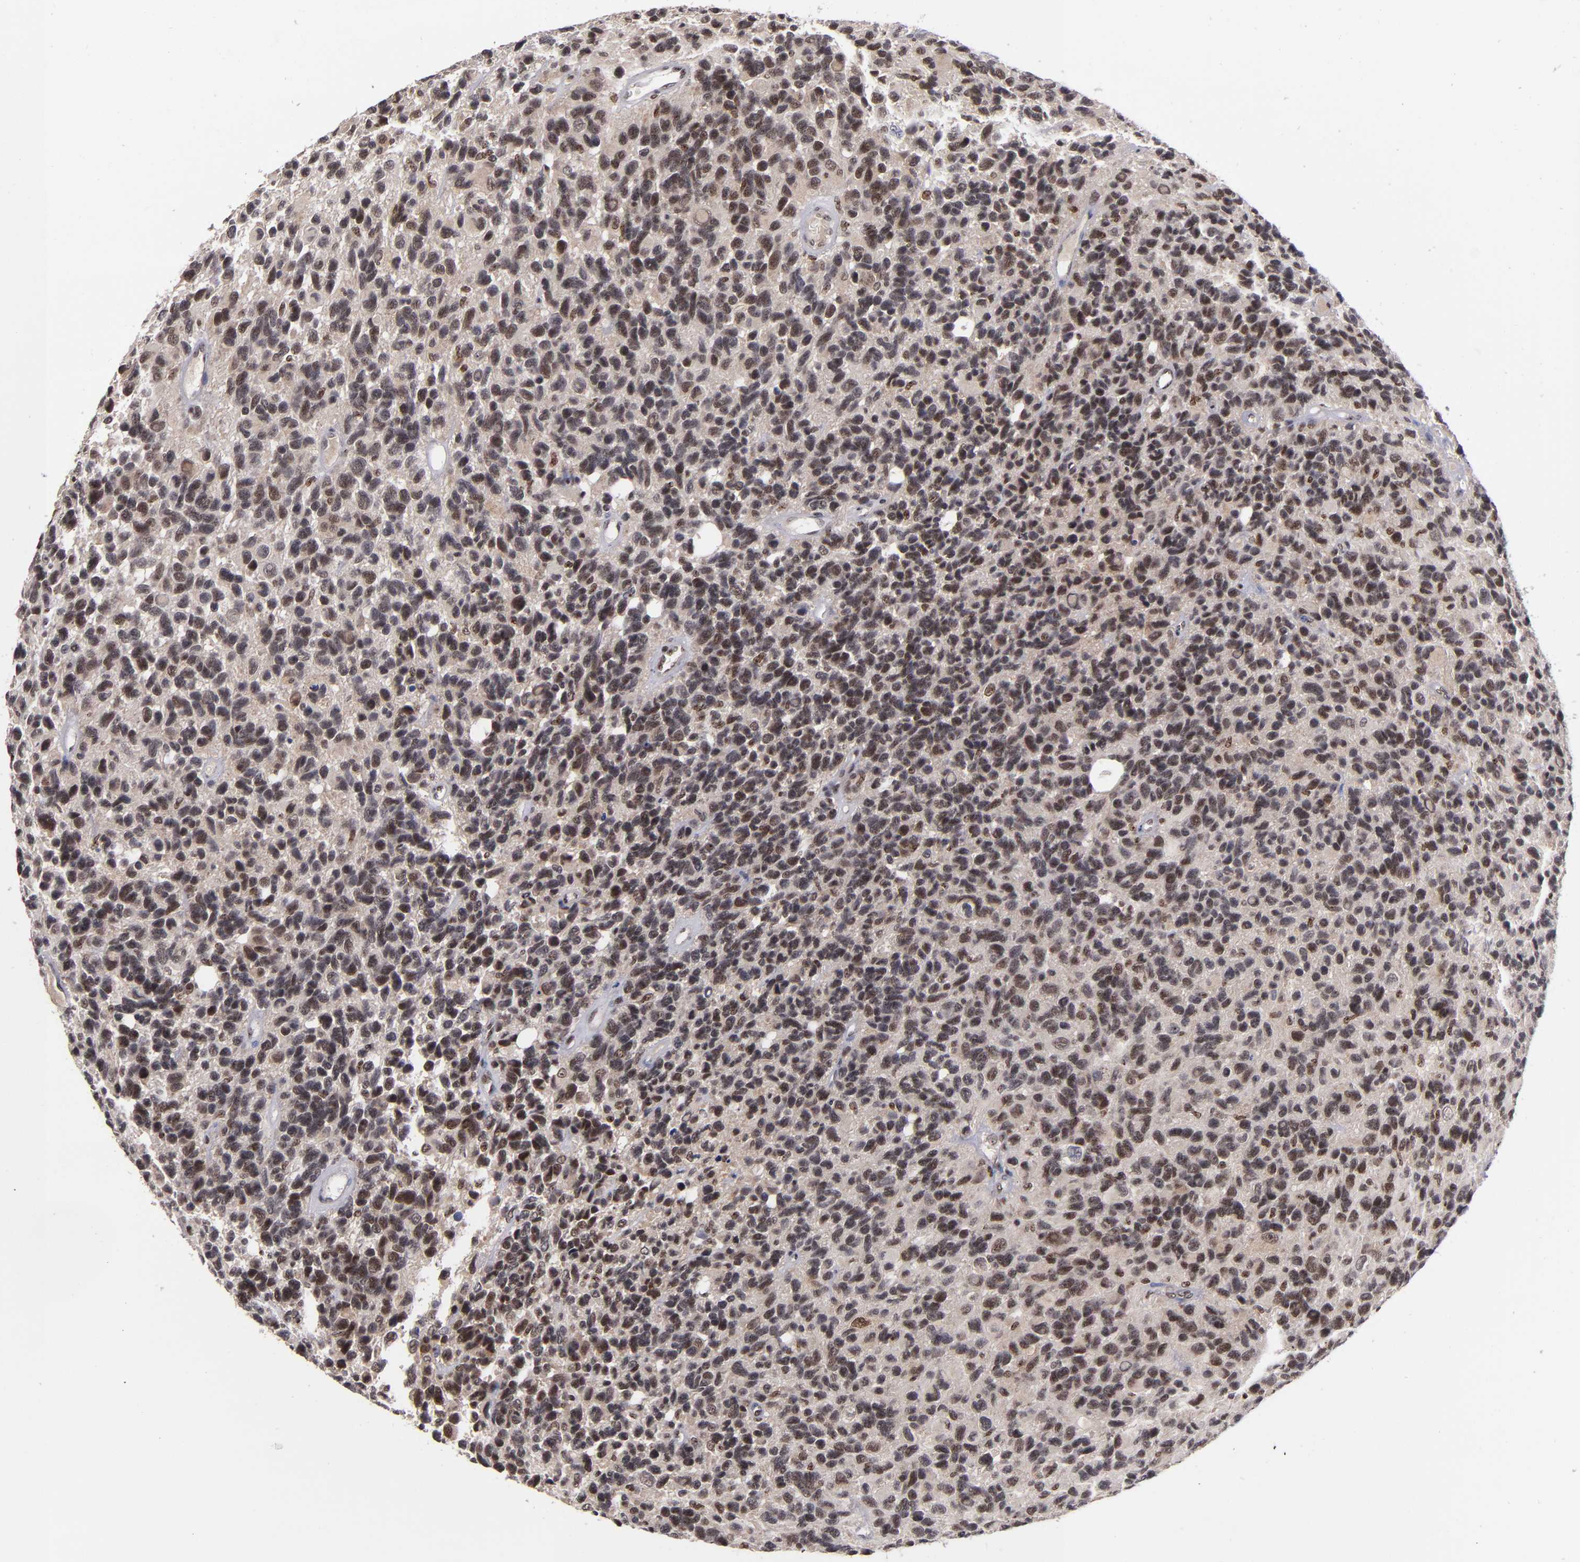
{"staining": {"intensity": "weak", "quantity": ">75%", "location": "cytoplasmic/membranous,nuclear"}, "tissue": "glioma", "cell_type": "Tumor cells", "image_type": "cancer", "snomed": [{"axis": "morphology", "description": "Glioma, malignant, High grade"}, {"axis": "topography", "description": "Brain"}], "caption": "Weak cytoplasmic/membranous and nuclear staining for a protein is identified in approximately >75% of tumor cells of glioma using immunohistochemistry (IHC).", "gene": "PCNX4", "patient": {"sex": "male", "age": 77}}